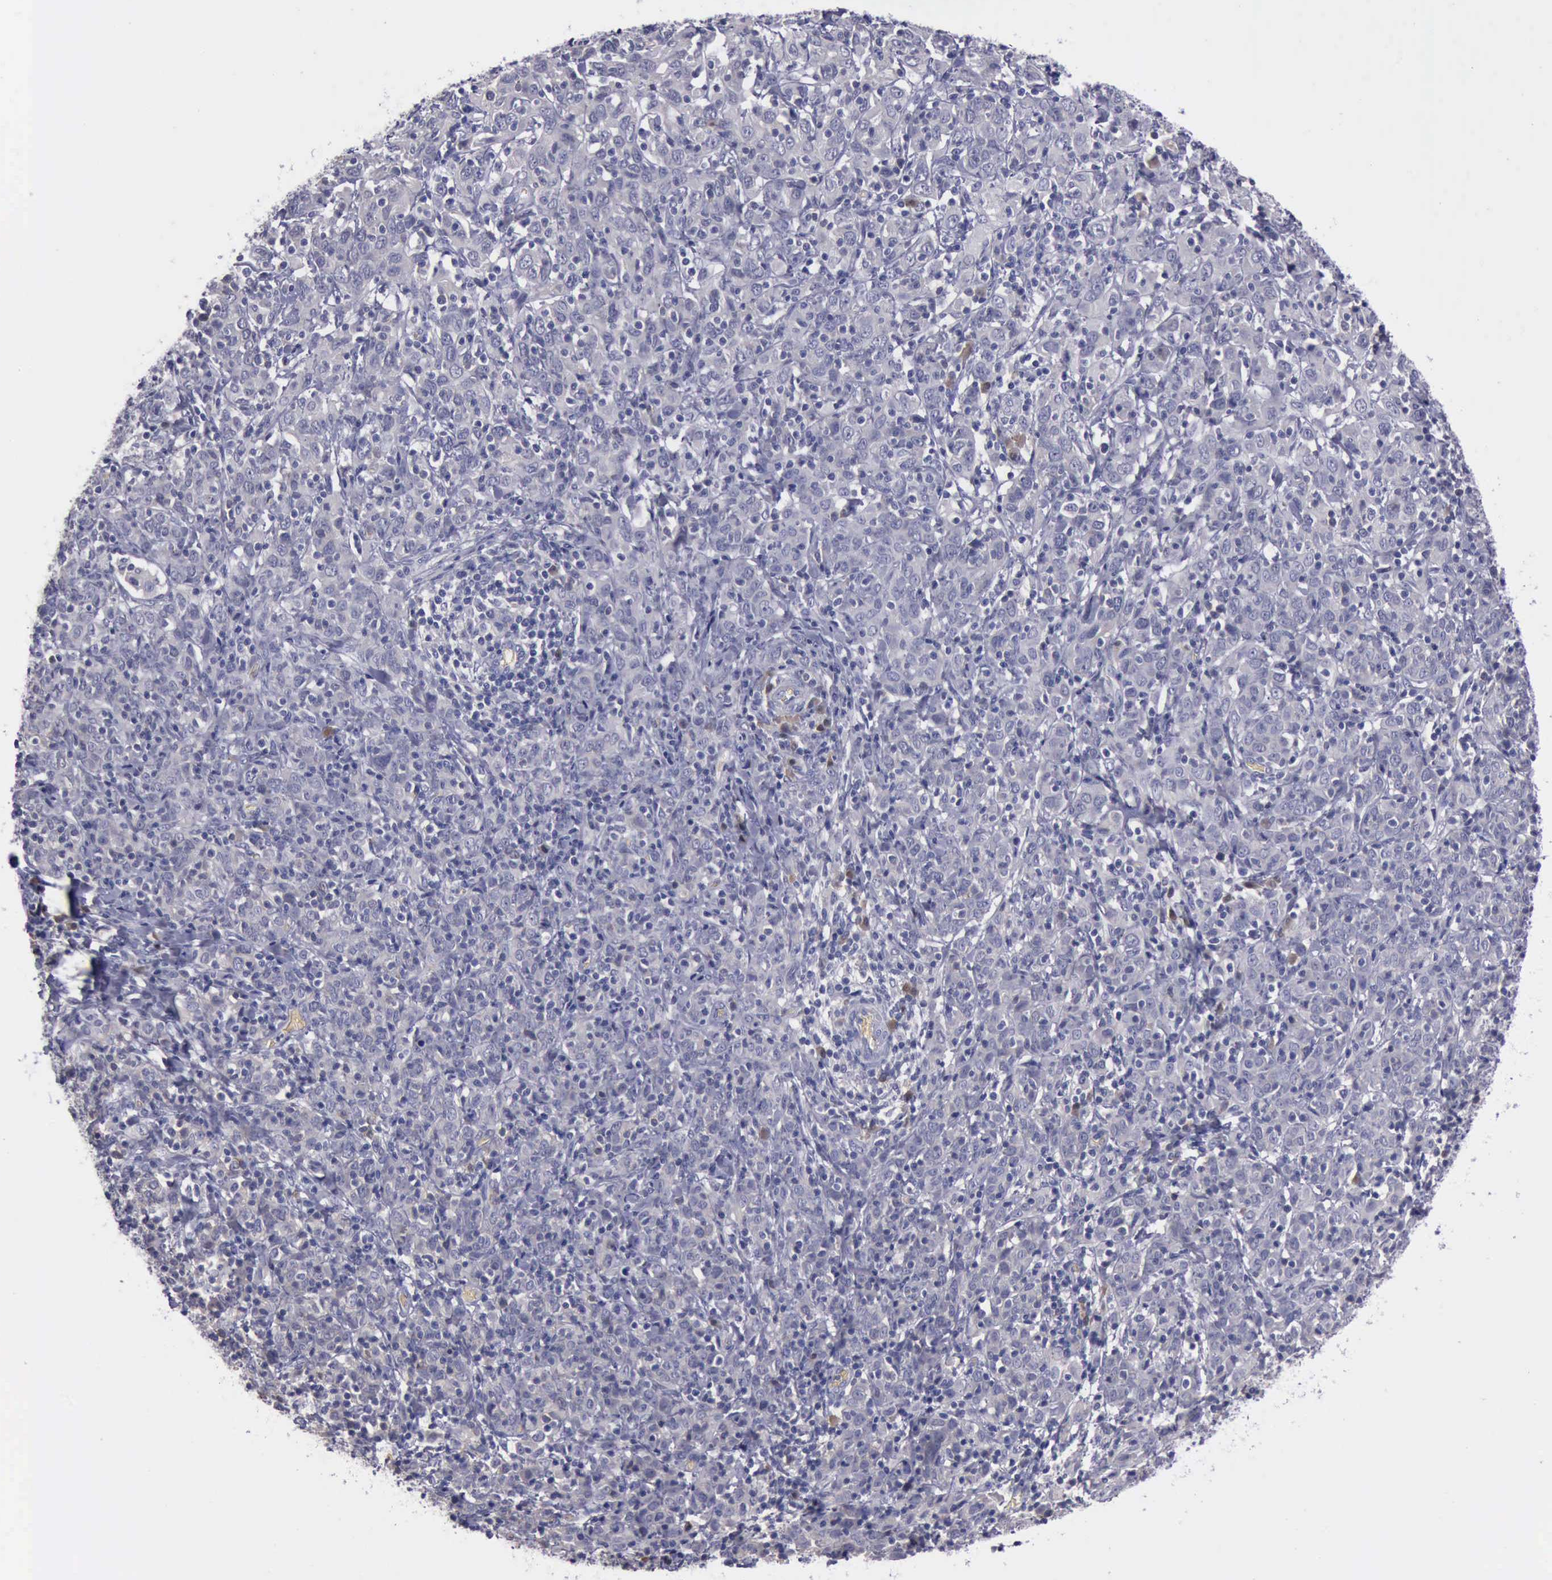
{"staining": {"intensity": "negative", "quantity": "none", "location": "none"}, "tissue": "cervical cancer", "cell_type": "Tumor cells", "image_type": "cancer", "snomed": [{"axis": "morphology", "description": "Normal tissue, NOS"}, {"axis": "morphology", "description": "Squamous cell carcinoma, NOS"}, {"axis": "topography", "description": "Cervix"}], "caption": "Tumor cells are negative for brown protein staining in cervical squamous cell carcinoma. (Stains: DAB (3,3'-diaminobenzidine) immunohistochemistry (IHC) with hematoxylin counter stain, Microscopy: brightfield microscopy at high magnification).", "gene": "CEP128", "patient": {"sex": "female", "age": 67}}